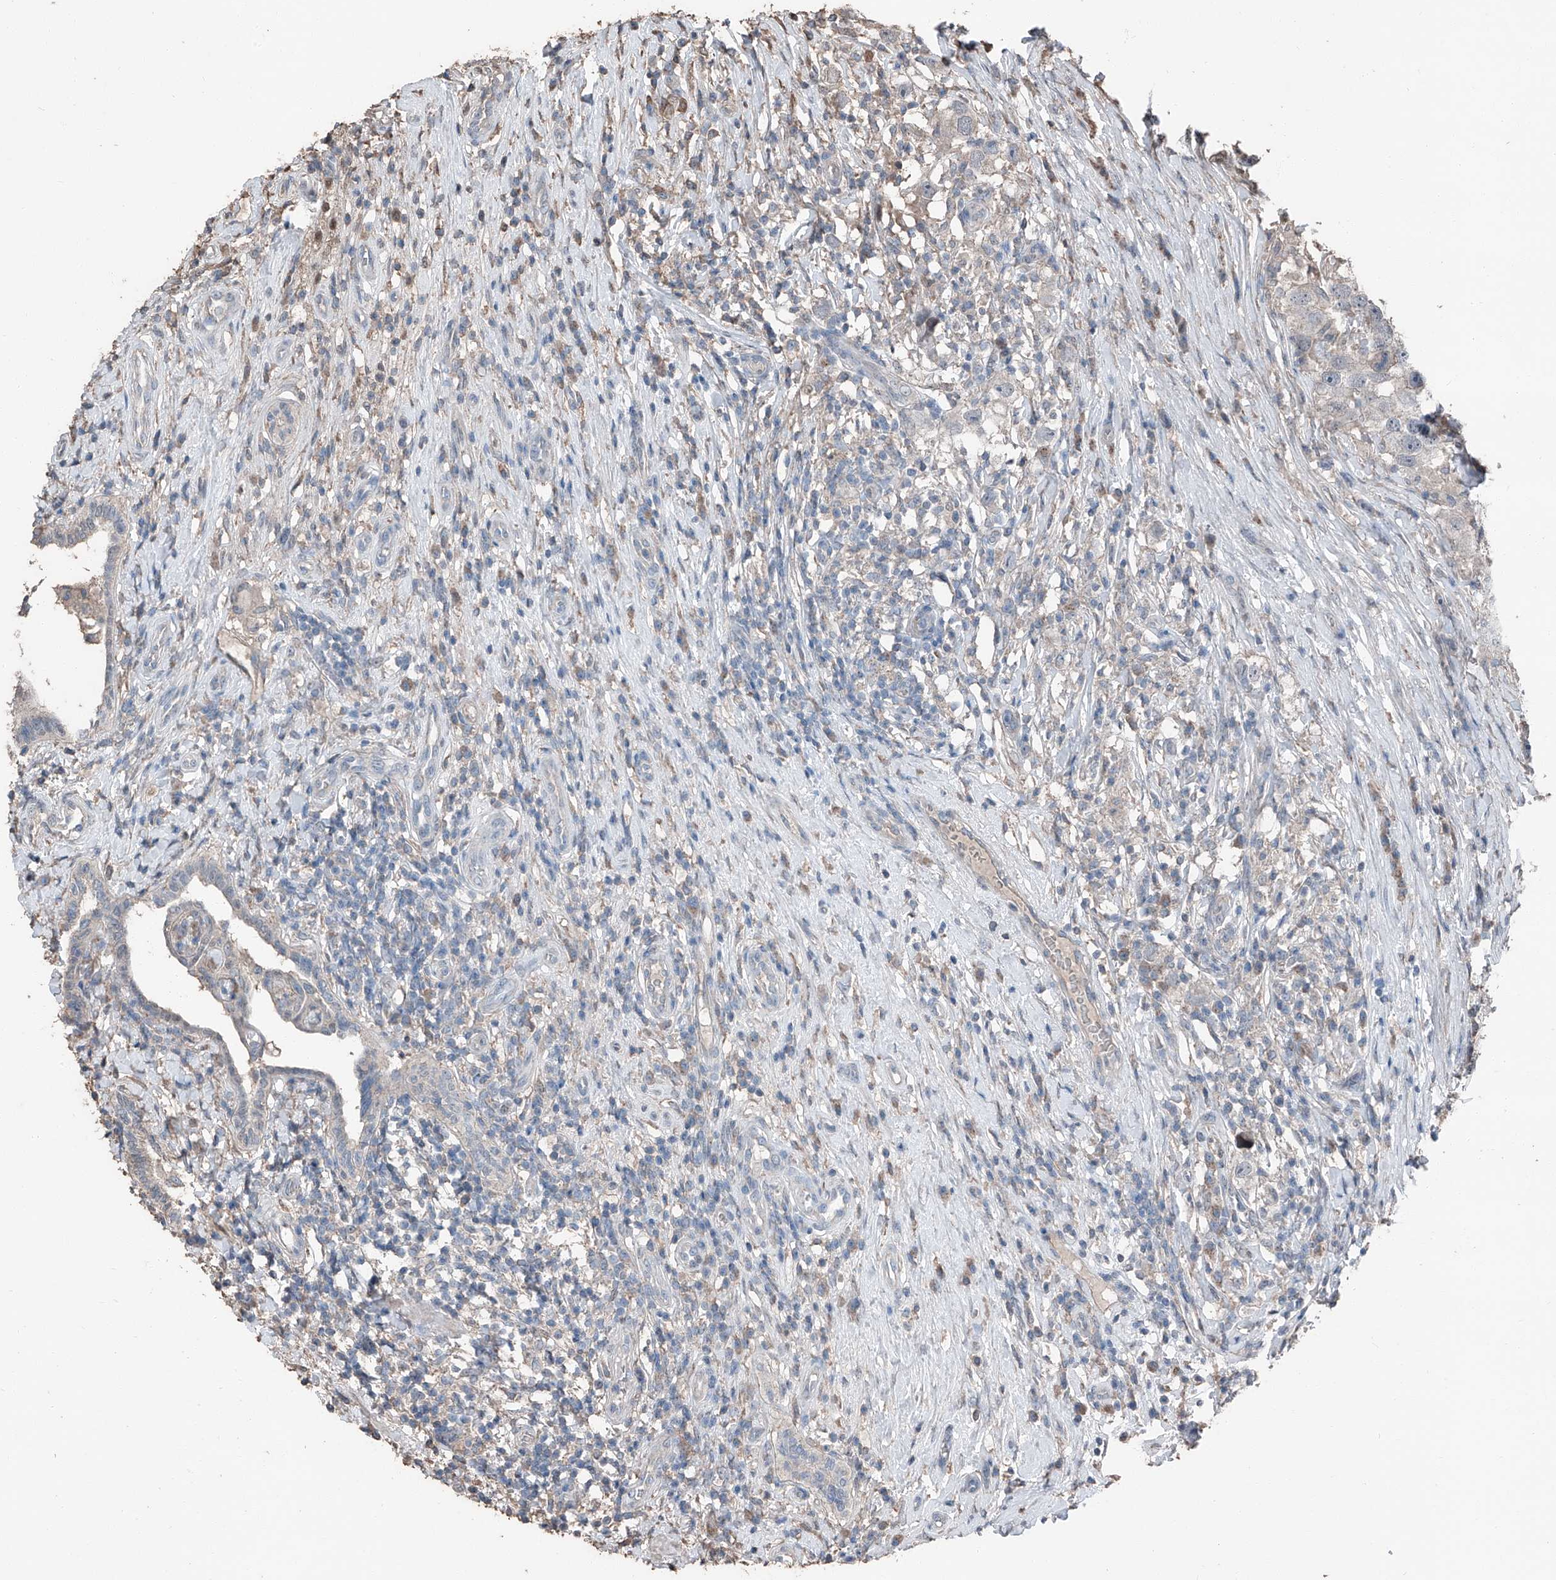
{"staining": {"intensity": "negative", "quantity": "none", "location": "none"}, "tissue": "testis cancer", "cell_type": "Tumor cells", "image_type": "cancer", "snomed": [{"axis": "morphology", "description": "Seminoma, NOS"}, {"axis": "topography", "description": "Testis"}], "caption": "A micrograph of testis cancer stained for a protein reveals no brown staining in tumor cells. Brightfield microscopy of immunohistochemistry stained with DAB (3,3'-diaminobenzidine) (brown) and hematoxylin (blue), captured at high magnification.", "gene": "MAMLD1", "patient": {"sex": "male", "age": 49}}